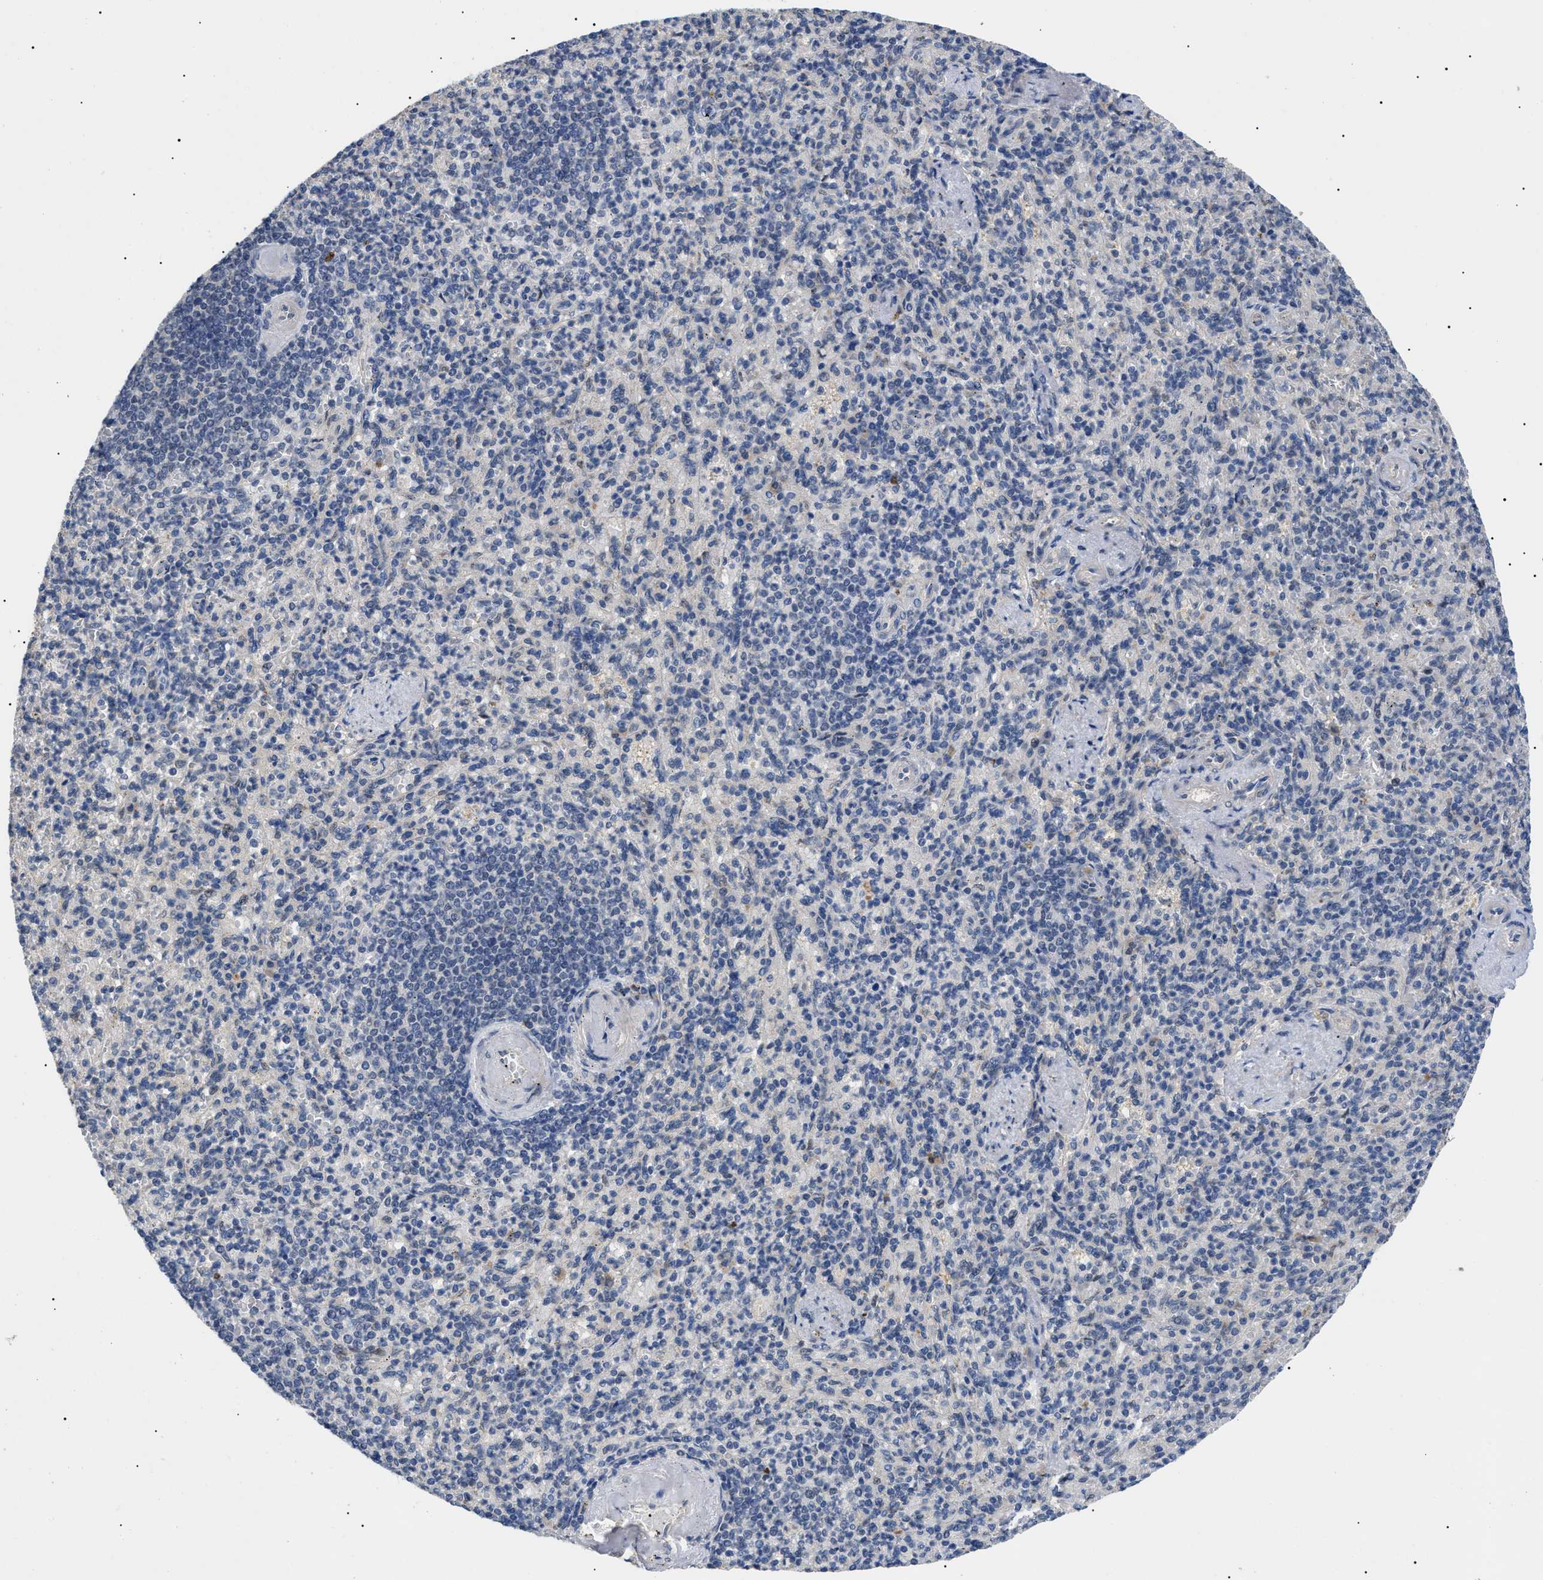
{"staining": {"intensity": "weak", "quantity": ">75%", "location": "cytoplasmic/membranous"}, "tissue": "spleen", "cell_type": "Cells in red pulp", "image_type": "normal", "snomed": [{"axis": "morphology", "description": "Normal tissue, NOS"}, {"axis": "topography", "description": "Spleen"}], "caption": "IHC histopathology image of benign human spleen stained for a protein (brown), which shows low levels of weak cytoplasmic/membranous staining in approximately >75% of cells in red pulp.", "gene": "CRCP", "patient": {"sex": "female", "age": 74}}